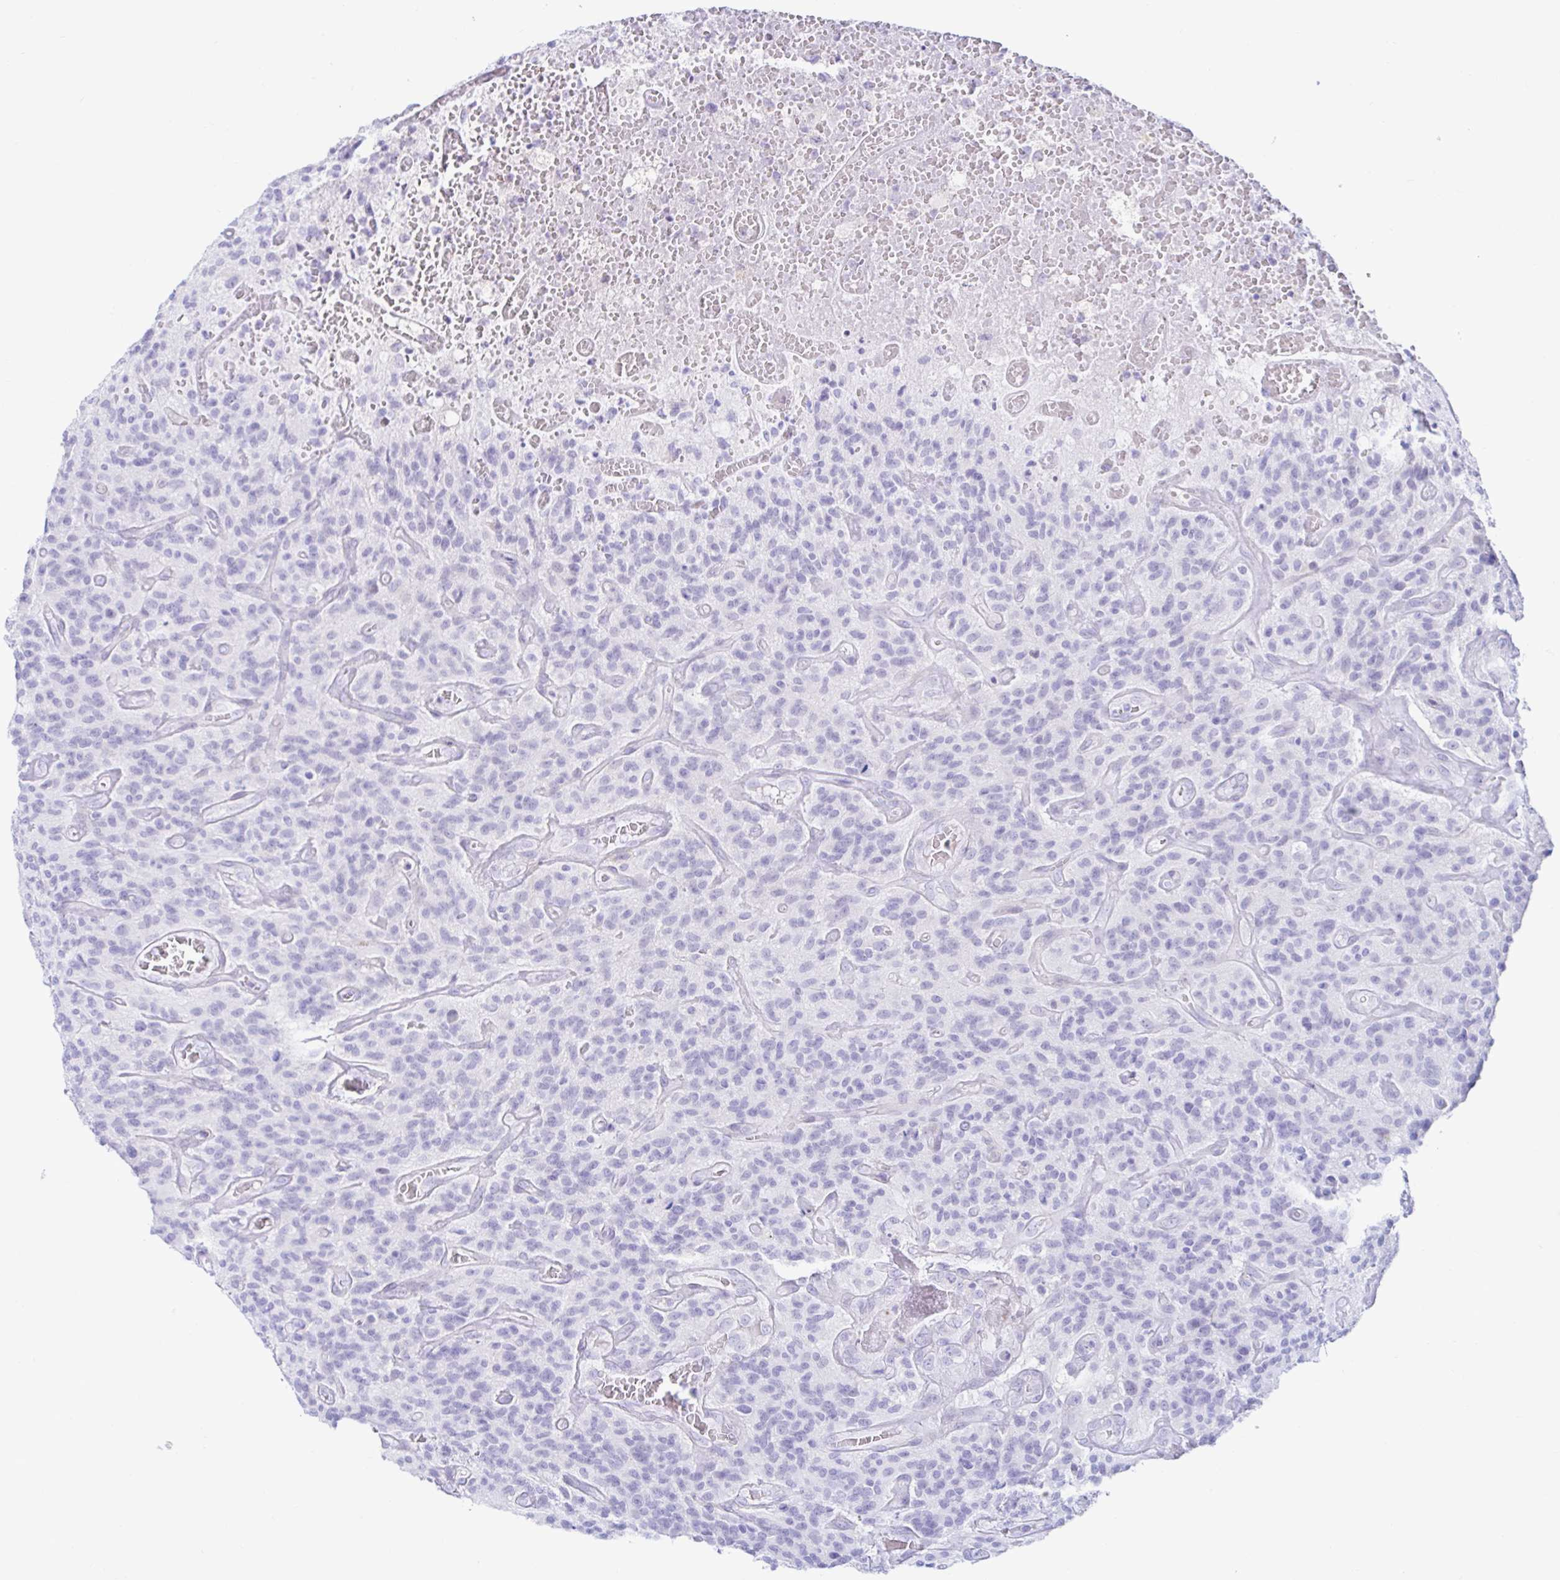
{"staining": {"intensity": "negative", "quantity": "none", "location": "none"}, "tissue": "glioma", "cell_type": "Tumor cells", "image_type": "cancer", "snomed": [{"axis": "morphology", "description": "Glioma, malignant, High grade"}, {"axis": "topography", "description": "Brain"}], "caption": "The micrograph demonstrates no staining of tumor cells in glioma.", "gene": "BEST1", "patient": {"sex": "male", "age": 76}}